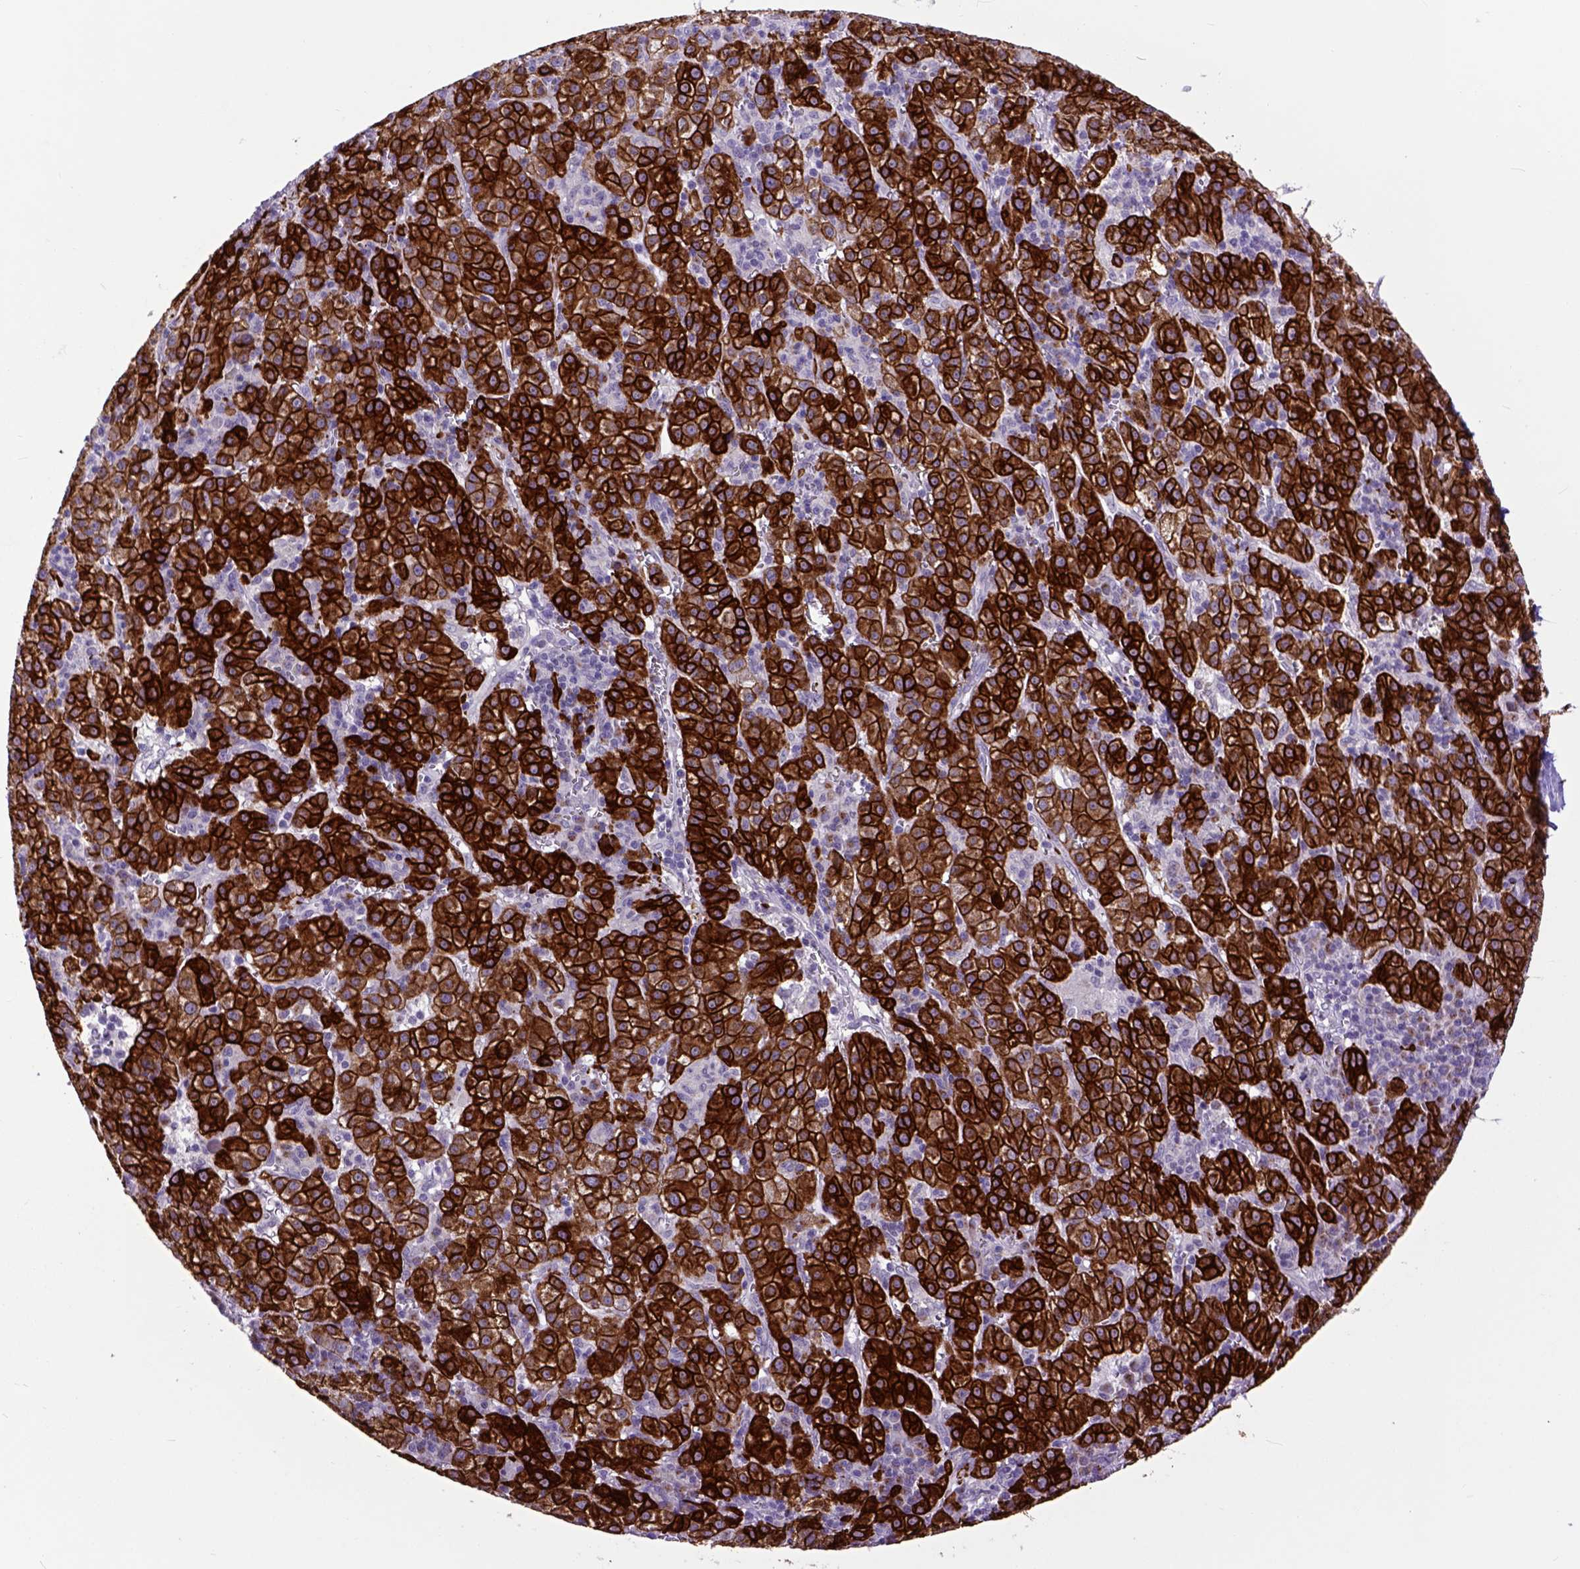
{"staining": {"intensity": "strong", "quantity": ">75%", "location": "cytoplasmic/membranous"}, "tissue": "liver cancer", "cell_type": "Tumor cells", "image_type": "cancer", "snomed": [{"axis": "morphology", "description": "Carcinoma, Hepatocellular, NOS"}, {"axis": "topography", "description": "Liver"}], "caption": "Immunohistochemical staining of hepatocellular carcinoma (liver) exhibits high levels of strong cytoplasmic/membranous protein staining in about >75% of tumor cells.", "gene": "RAB25", "patient": {"sex": "female", "age": 60}}